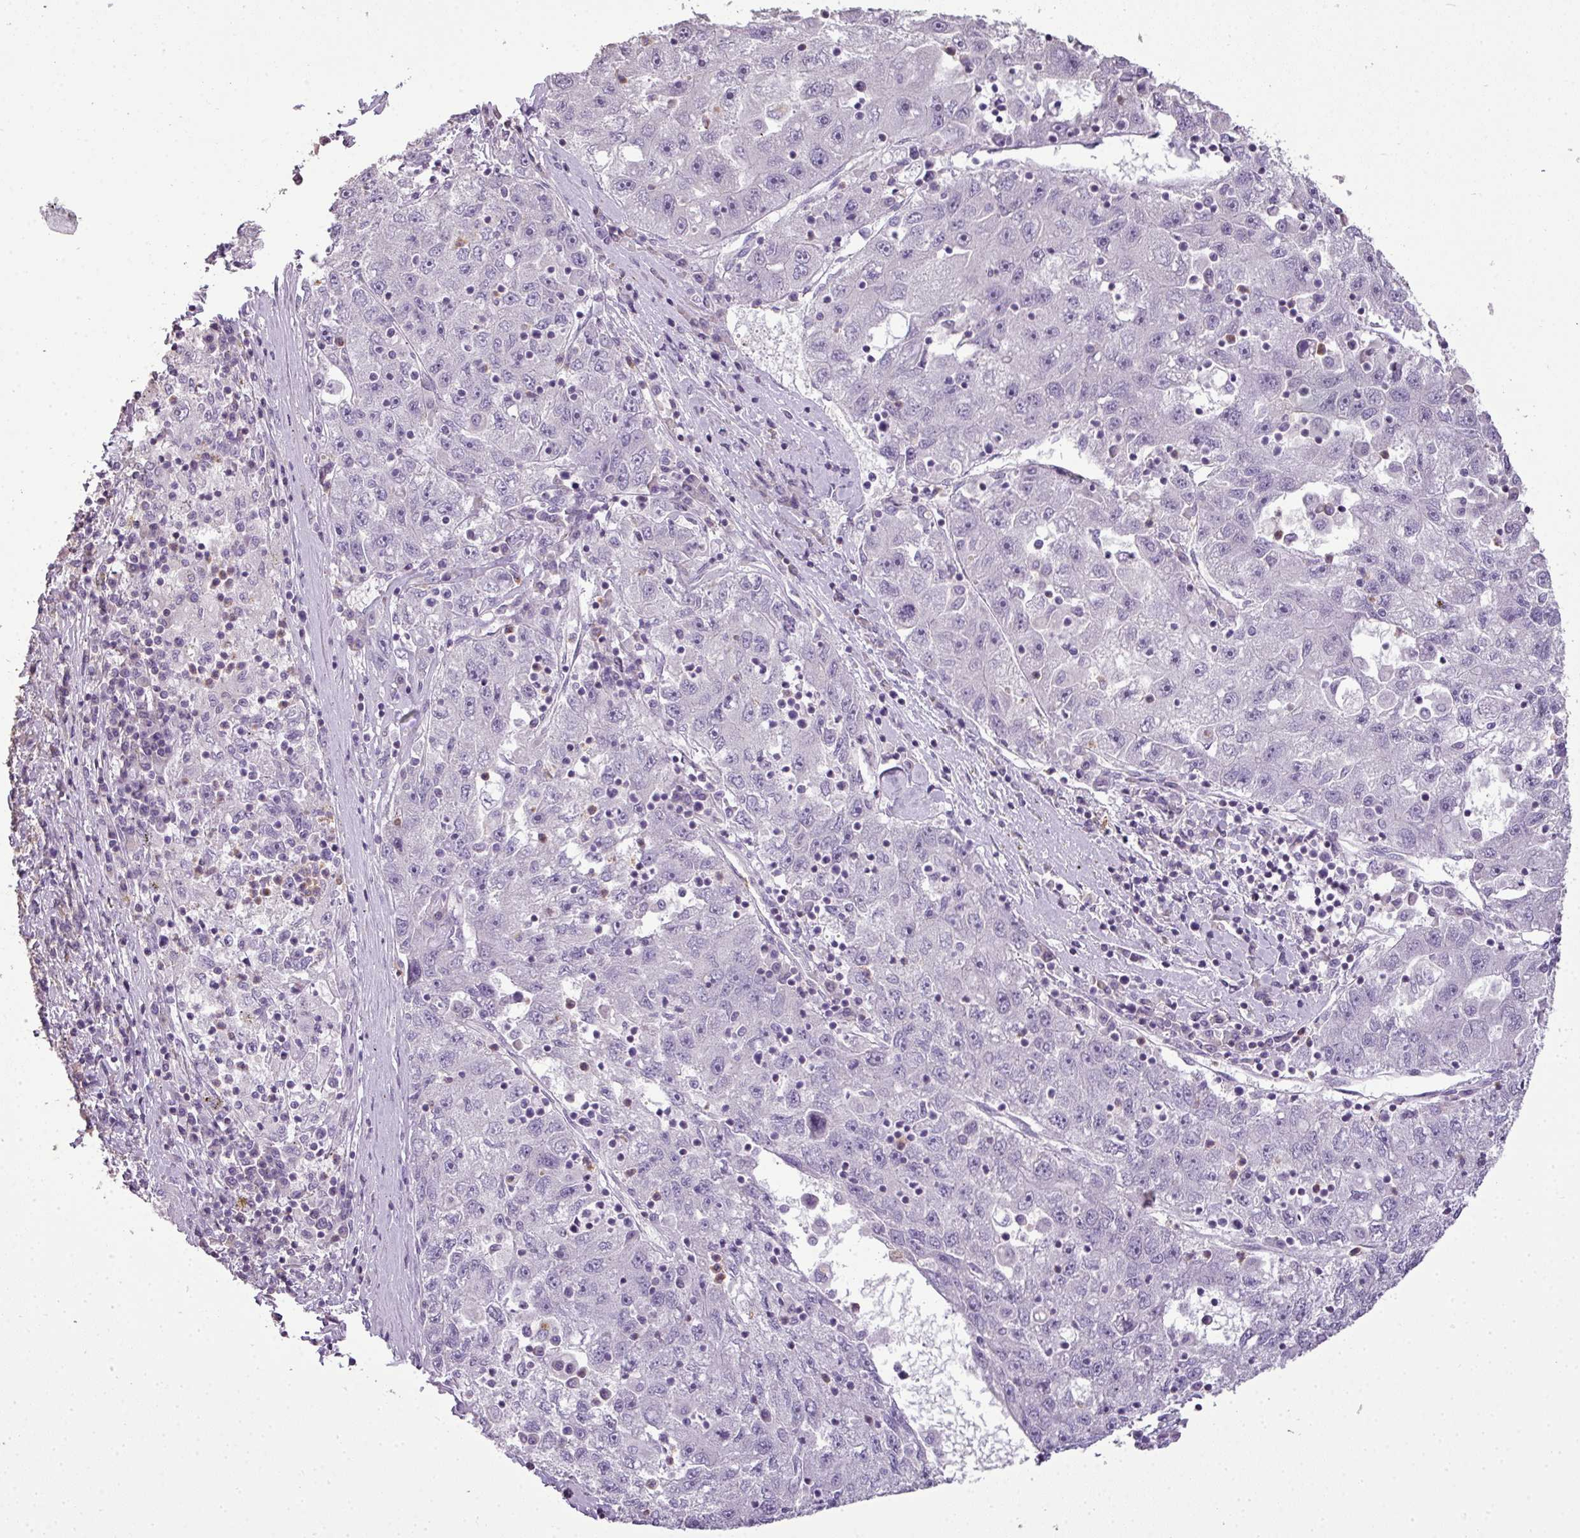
{"staining": {"intensity": "negative", "quantity": "none", "location": "none"}, "tissue": "liver cancer", "cell_type": "Tumor cells", "image_type": "cancer", "snomed": [{"axis": "morphology", "description": "Carcinoma, Hepatocellular, NOS"}, {"axis": "topography", "description": "Liver"}], "caption": "Liver hepatocellular carcinoma stained for a protein using immunohistochemistry exhibits no positivity tumor cells.", "gene": "LY9", "patient": {"sex": "male", "age": 49}}